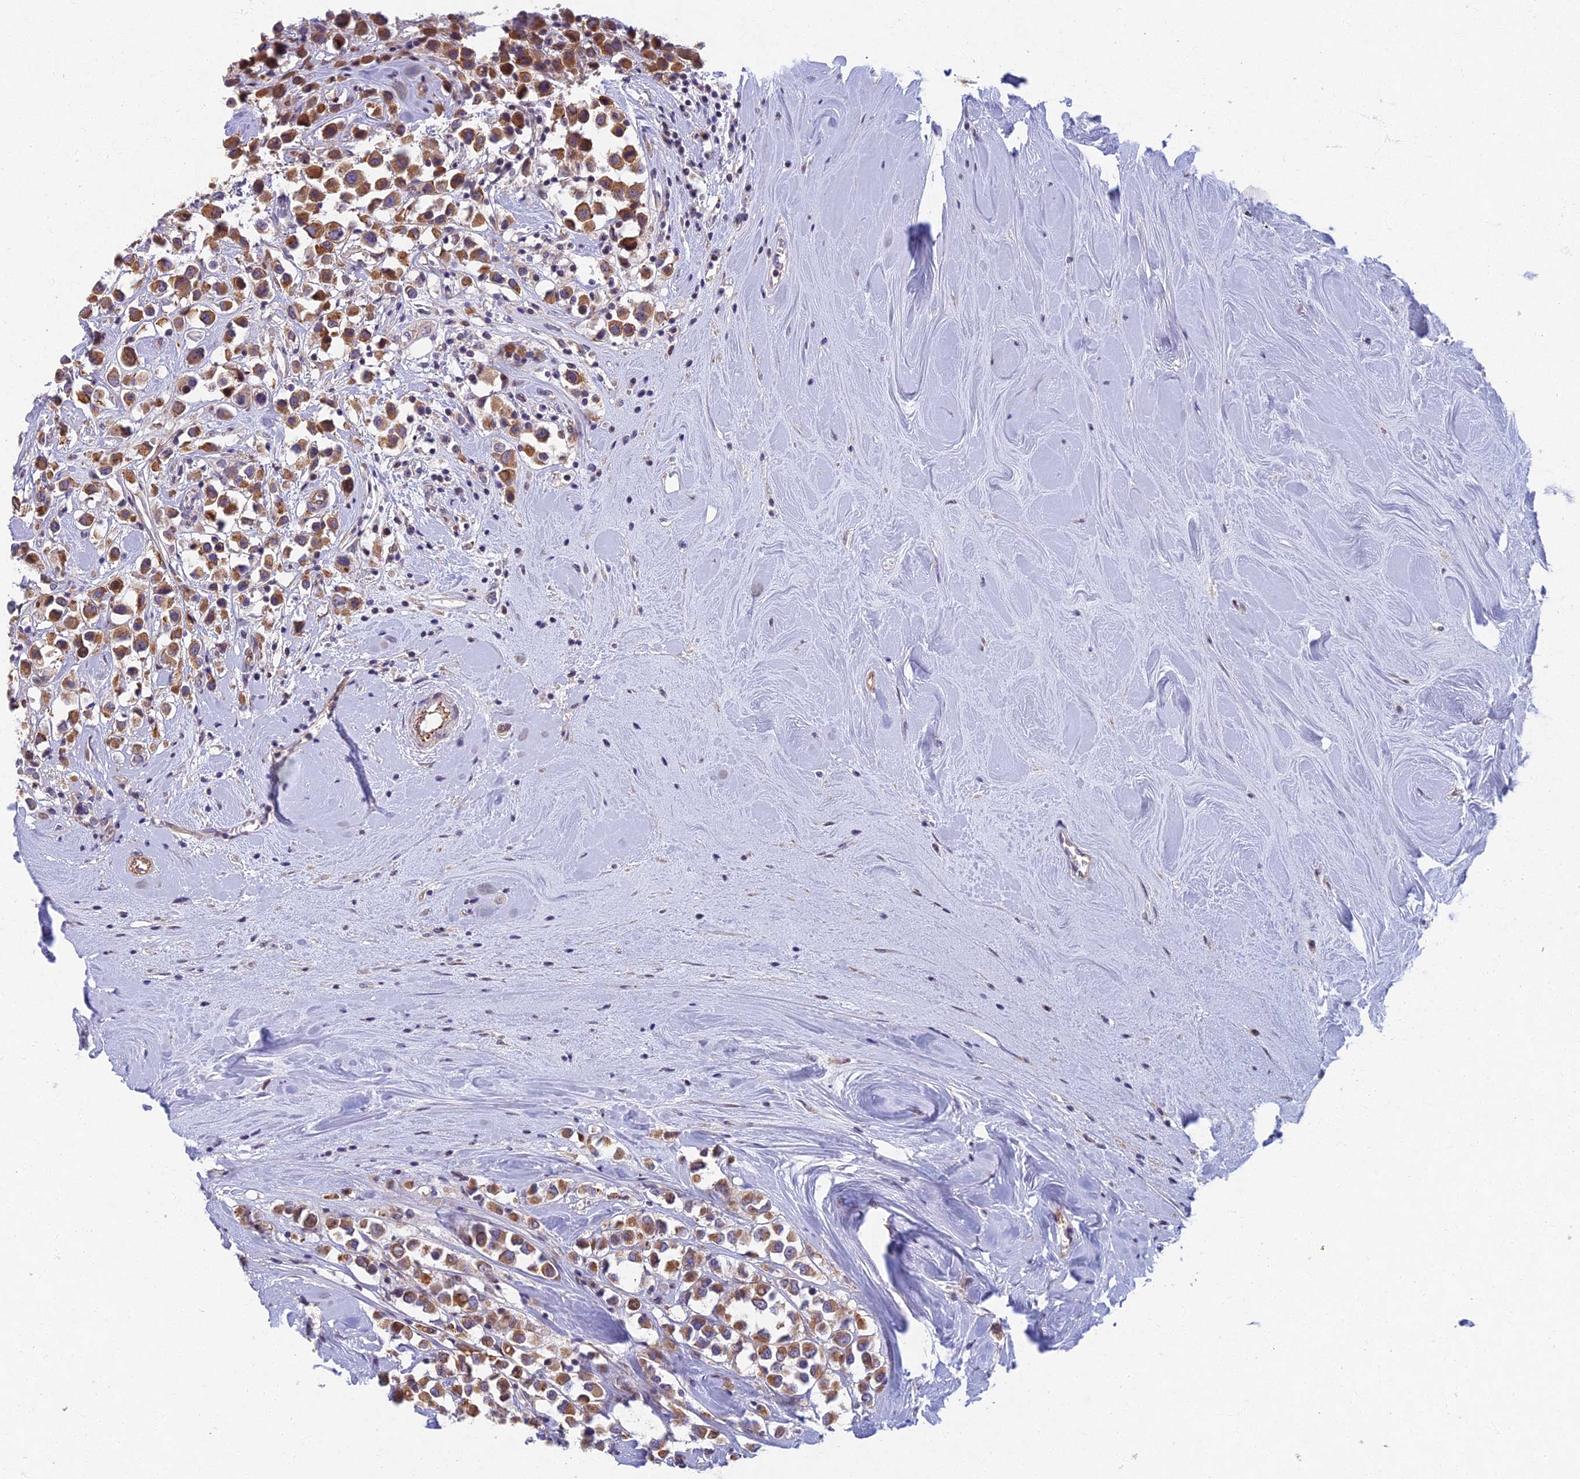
{"staining": {"intensity": "moderate", "quantity": ">75%", "location": "cytoplasmic/membranous"}, "tissue": "breast cancer", "cell_type": "Tumor cells", "image_type": "cancer", "snomed": [{"axis": "morphology", "description": "Duct carcinoma"}, {"axis": "topography", "description": "Breast"}], "caption": "This micrograph shows immunohistochemistry staining of breast intraductal carcinoma, with medium moderate cytoplasmic/membranous staining in approximately >75% of tumor cells.", "gene": "RHBDL2", "patient": {"sex": "female", "age": 61}}